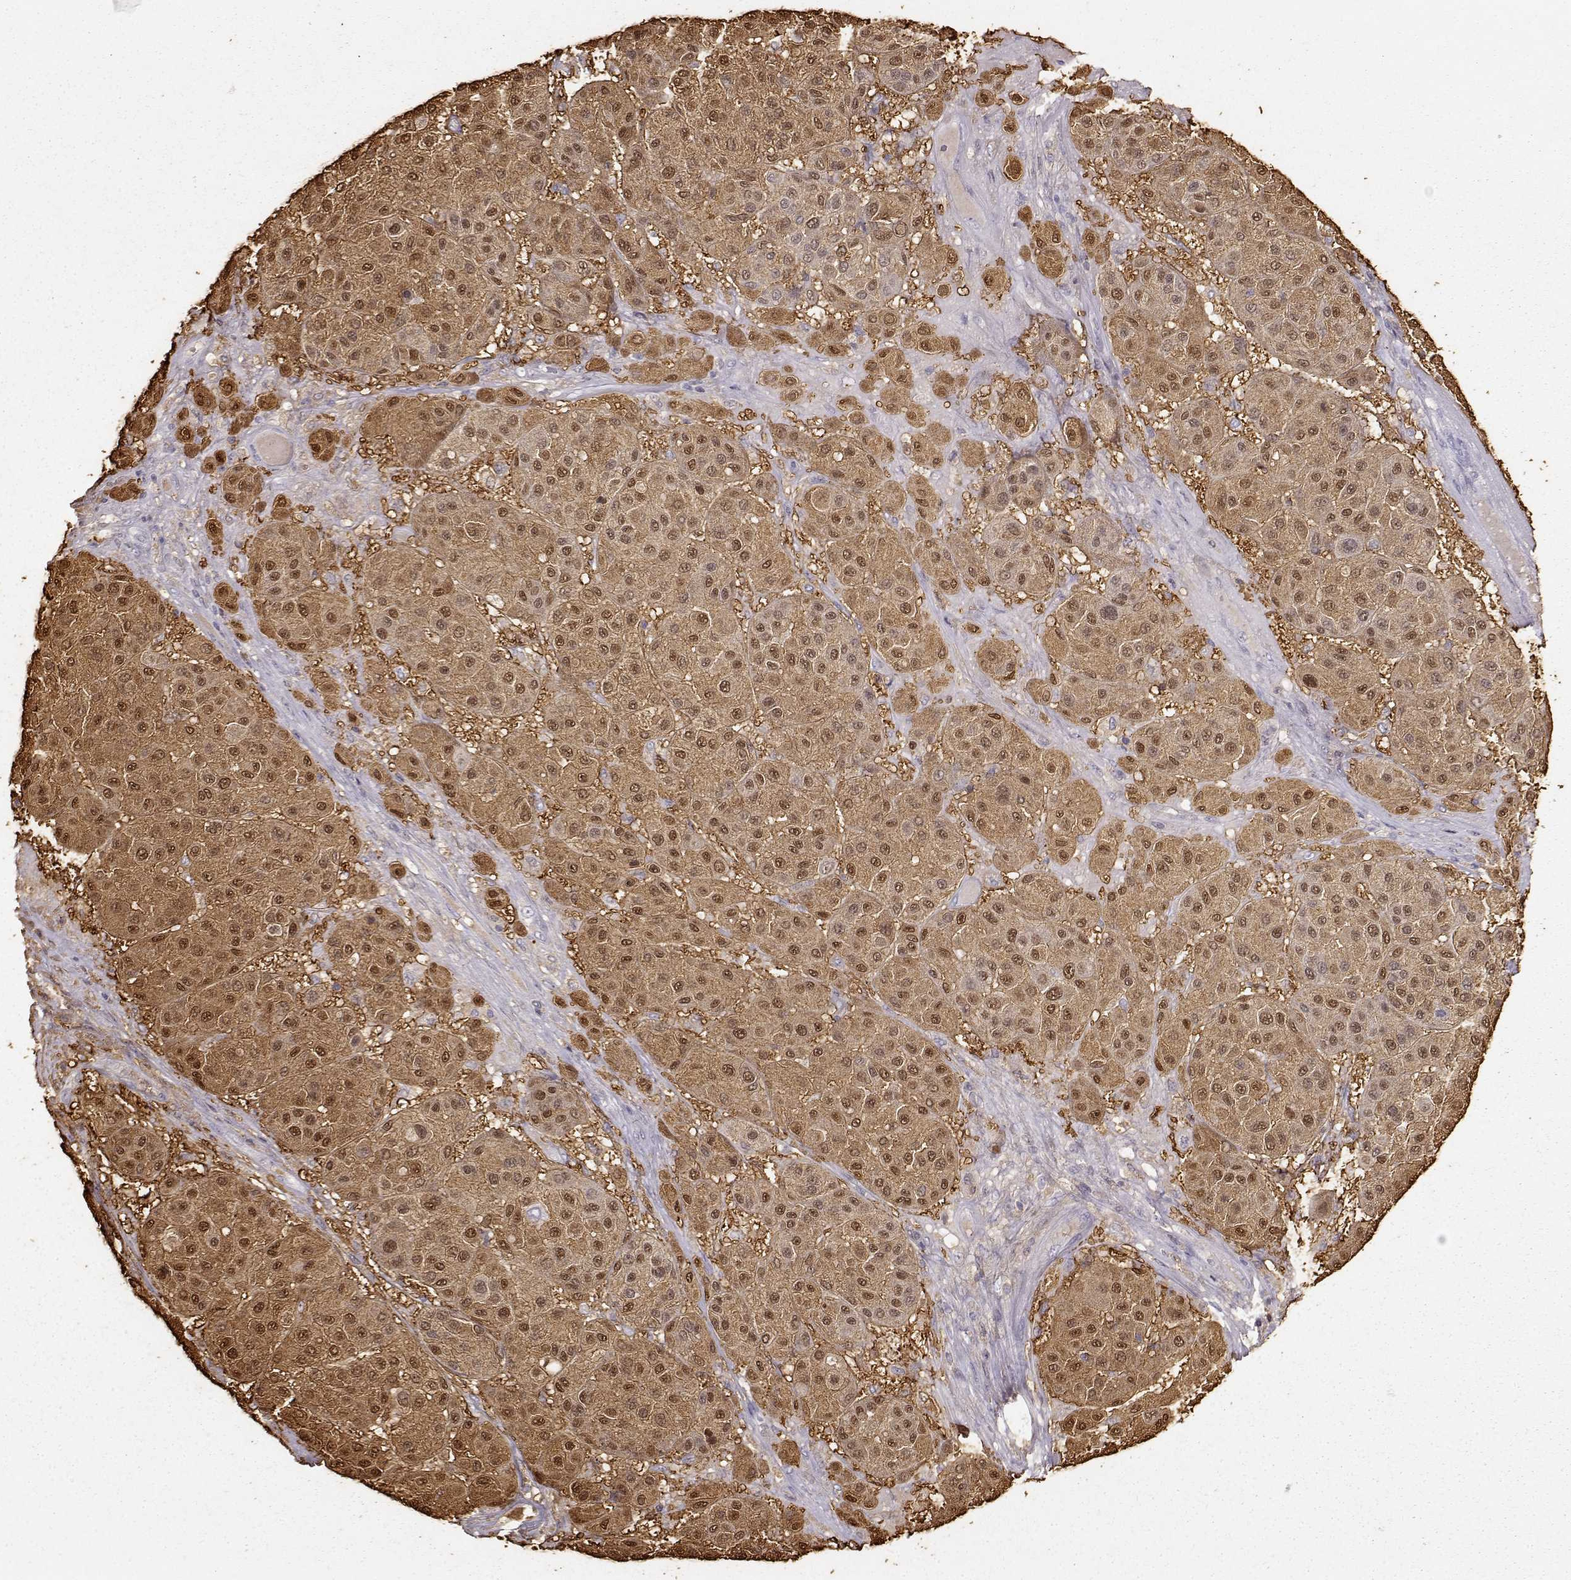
{"staining": {"intensity": "strong", "quantity": ">75%", "location": "cytoplasmic/membranous,nuclear"}, "tissue": "melanoma", "cell_type": "Tumor cells", "image_type": "cancer", "snomed": [{"axis": "morphology", "description": "Malignant melanoma, Metastatic site"}, {"axis": "topography", "description": "Smooth muscle"}], "caption": "Human melanoma stained with a brown dye displays strong cytoplasmic/membranous and nuclear positive staining in approximately >75% of tumor cells.", "gene": "S100B", "patient": {"sex": "male", "age": 41}}